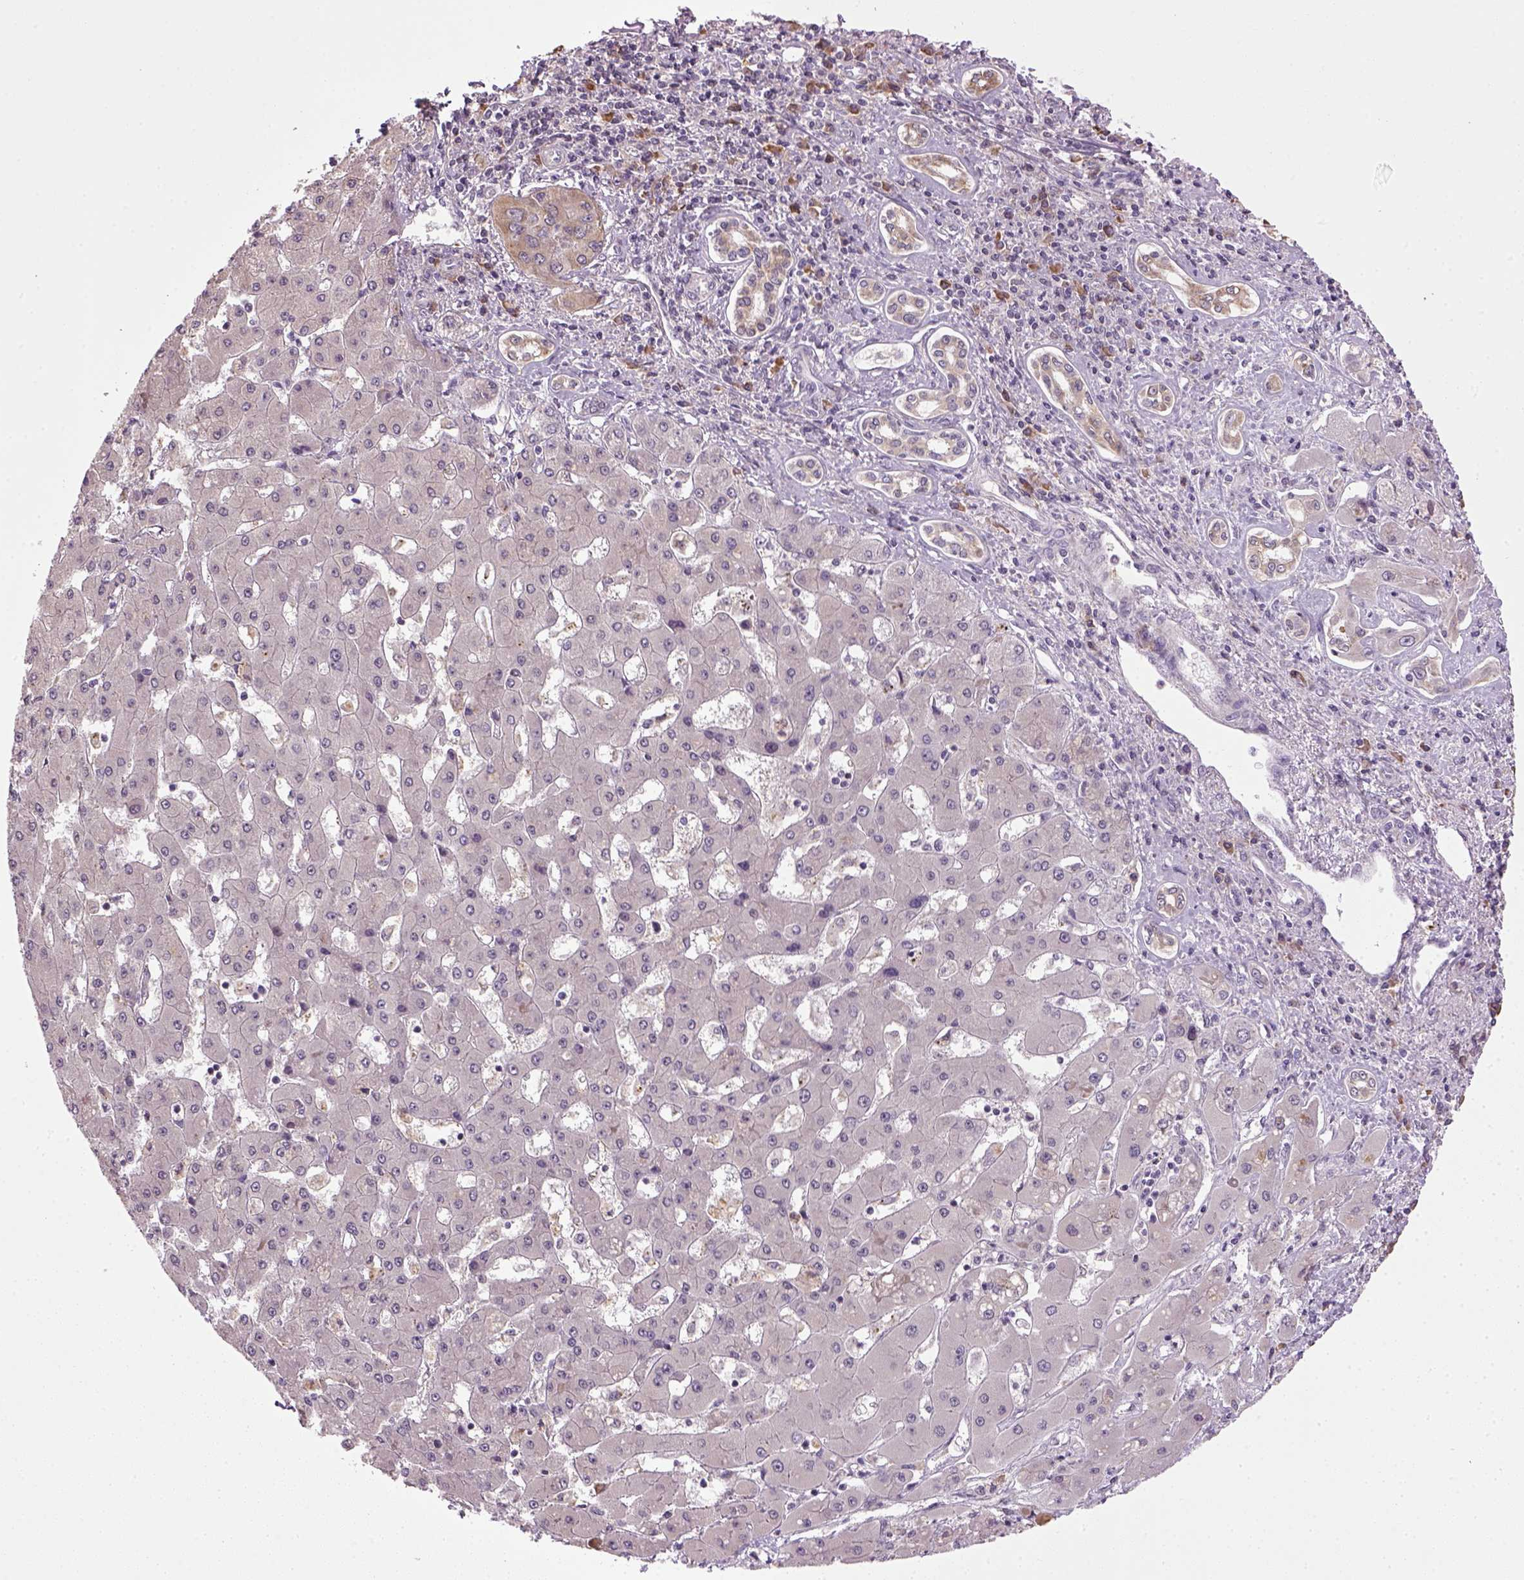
{"staining": {"intensity": "weak", "quantity": "25%-75%", "location": "cytoplasmic/membranous"}, "tissue": "liver cancer", "cell_type": "Tumor cells", "image_type": "cancer", "snomed": [{"axis": "morphology", "description": "Cholangiocarcinoma"}, {"axis": "topography", "description": "Liver"}], "caption": "Liver cholangiocarcinoma tissue shows weak cytoplasmic/membranous staining in about 25%-75% of tumor cells, visualized by immunohistochemistry.", "gene": "TPRG1", "patient": {"sex": "male", "age": 67}}